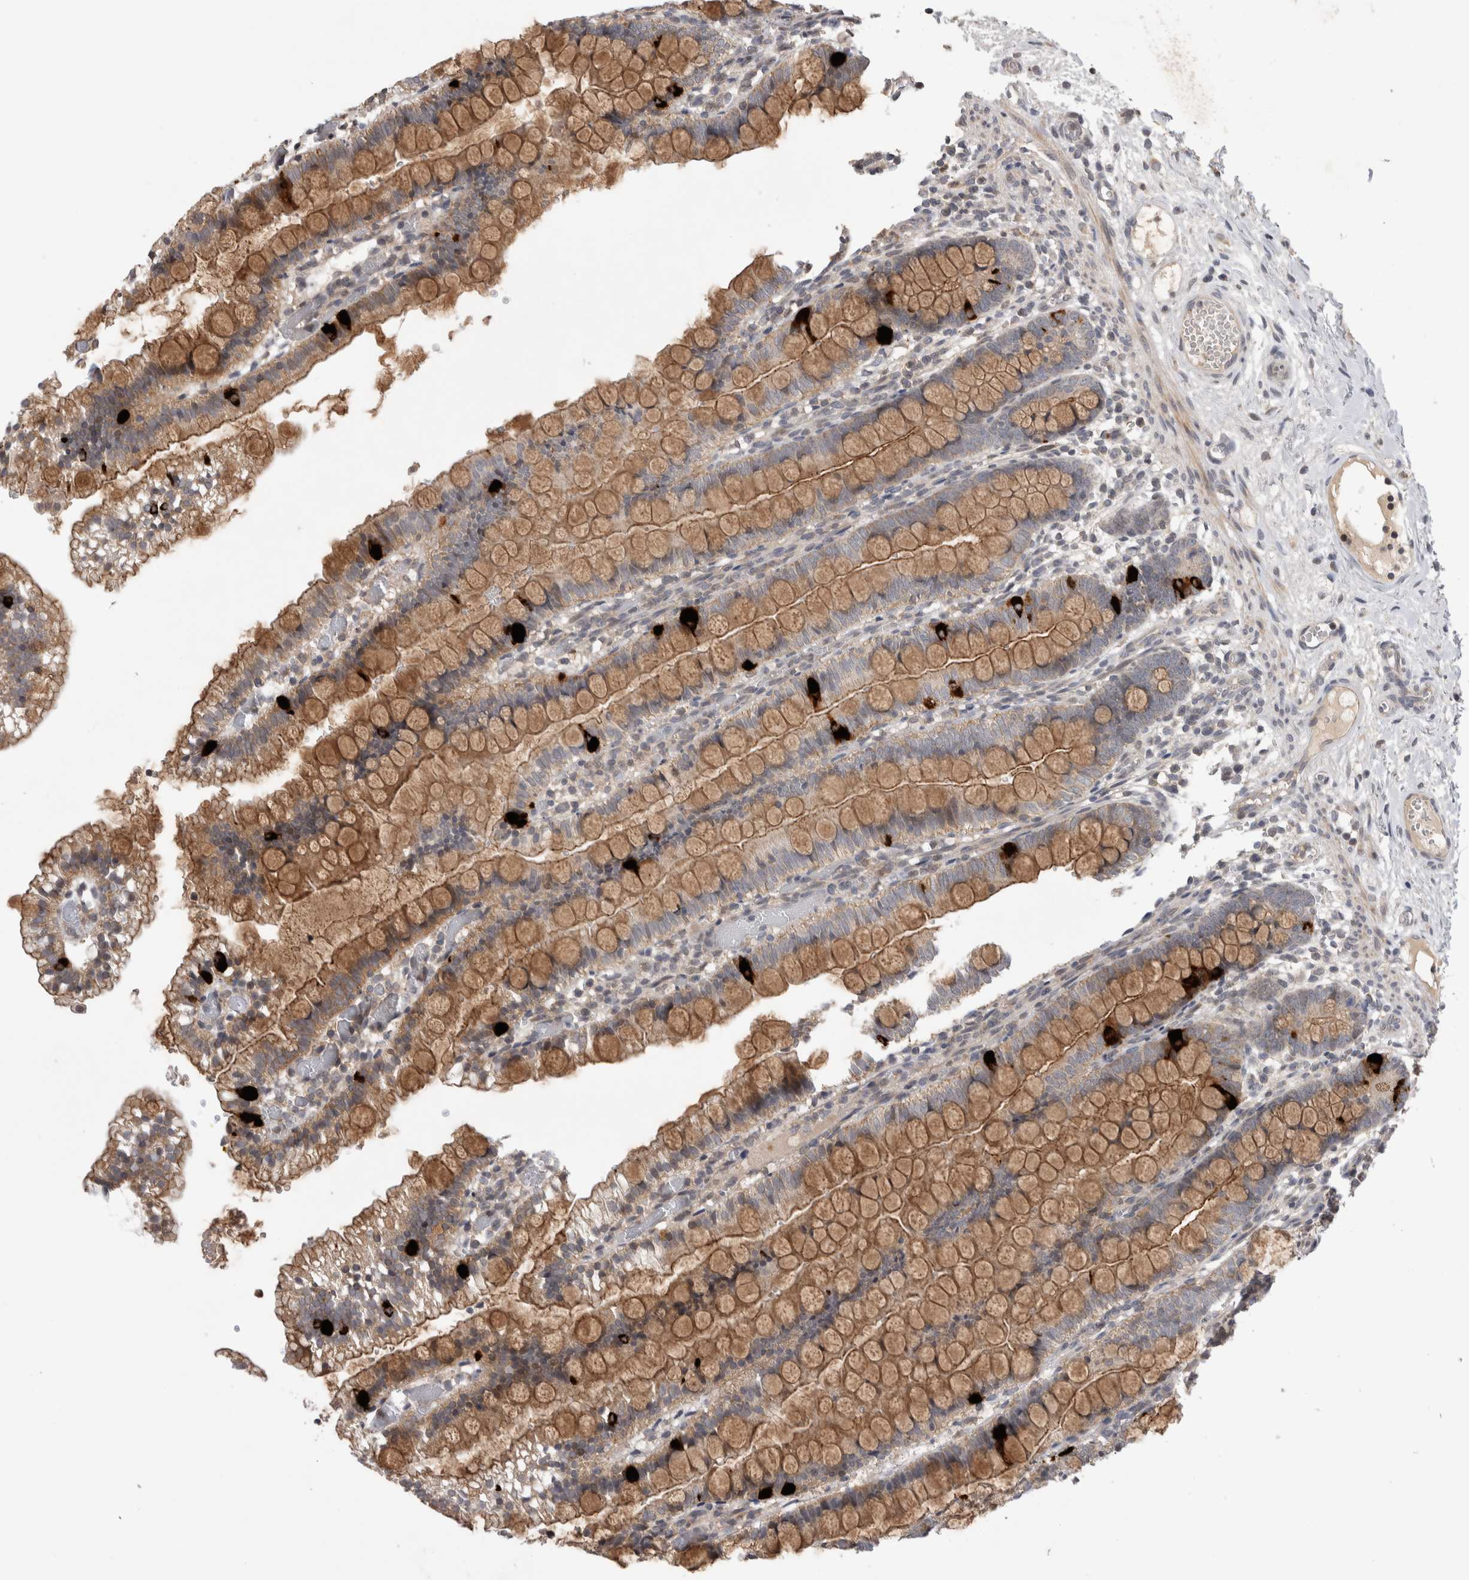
{"staining": {"intensity": "moderate", "quantity": ">75%", "location": "cytoplasmic/membranous"}, "tissue": "small intestine", "cell_type": "Glandular cells", "image_type": "normal", "snomed": [{"axis": "morphology", "description": "Normal tissue, NOS"}, {"axis": "morphology", "description": "Developmental malformation"}, {"axis": "topography", "description": "Small intestine"}], "caption": "Small intestine stained with a brown dye shows moderate cytoplasmic/membranous positive positivity in about >75% of glandular cells.", "gene": "KCNIP1", "patient": {"sex": "male"}}